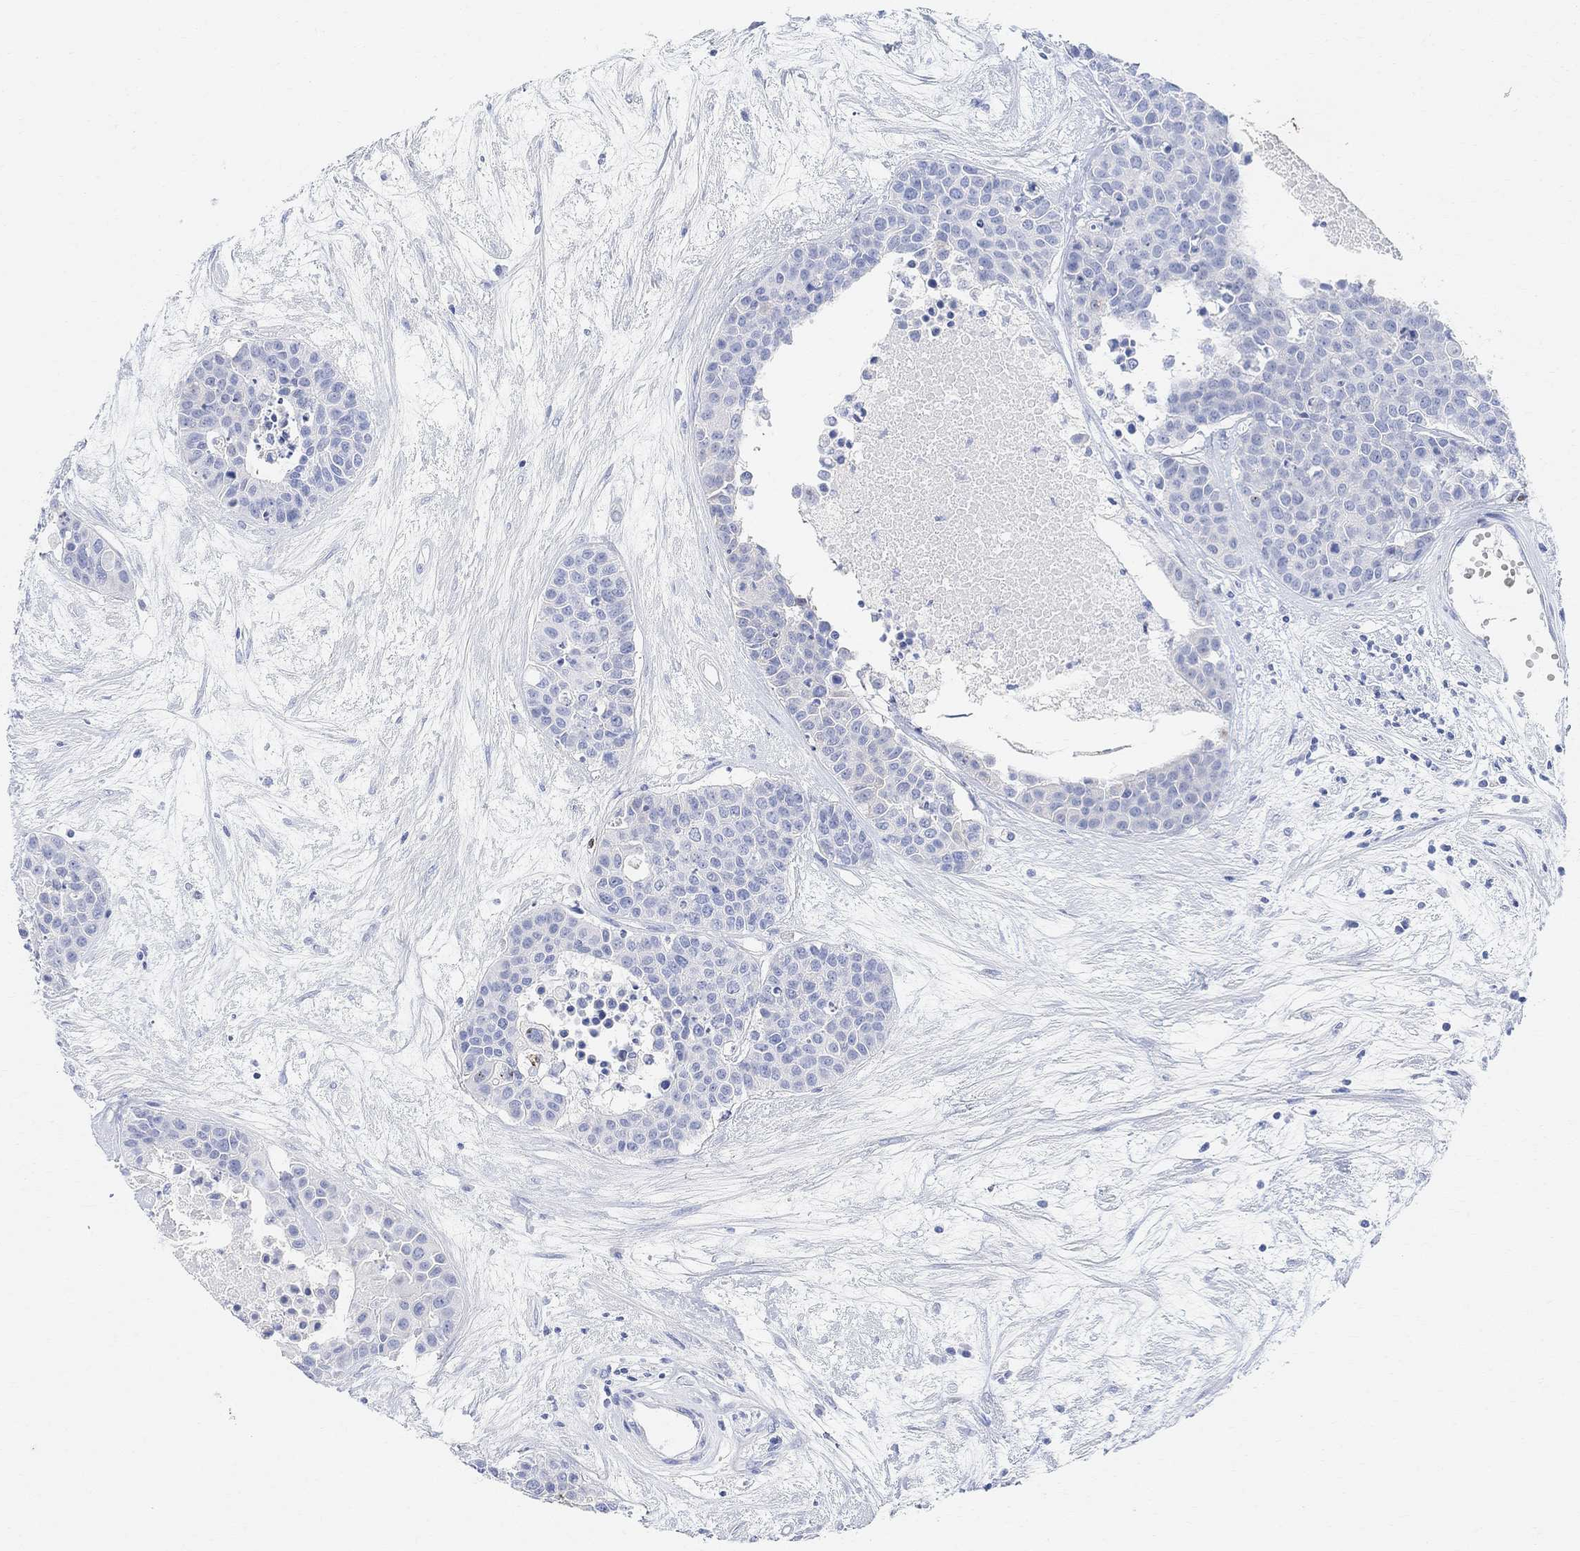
{"staining": {"intensity": "negative", "quantity": "none", "location": "none"}, "tissue": "carcinoid", "cell_type": "Tumor cells", "image_type": "cancer", "snomed": [{"axis": "morphology", "description": "Carcinoid, malignant, NOS"}, {"axis": "topography", "description": "Colon"}], "caption": "IHC histopathology image of neoplastic tissue: human carcinoid stained with DAB (3,3'-diaminobenzidine) exhibits no significant protein staining in tumor cells.", "gene": "RETNLB", "patient": {"sex": "male", "age": 81}}